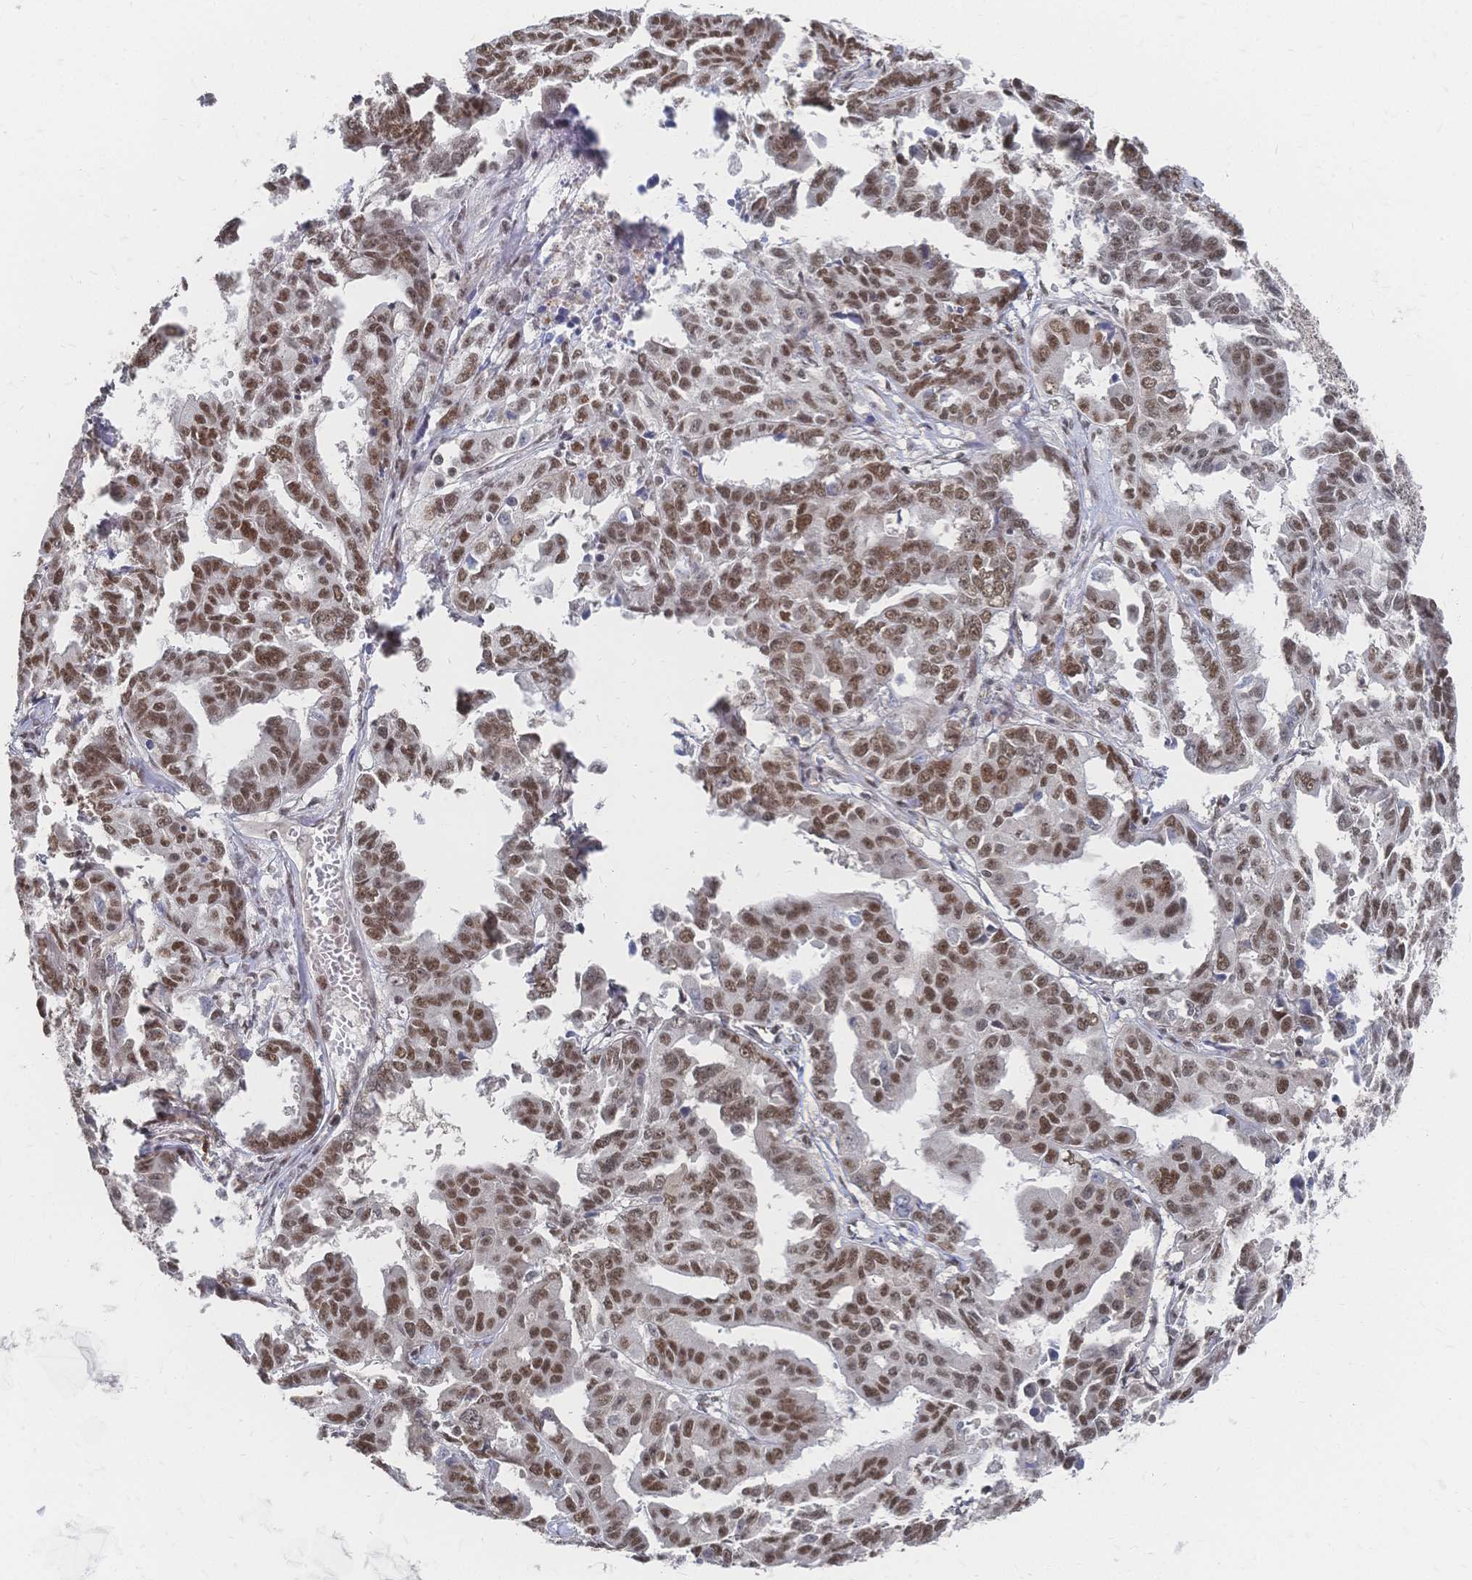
{"staining": {"intensity": "moderate", "quantity": ">75%", "location": "nuclear"}, "tissue": "ovarian cancer", "cell_type": "Tumor cells", "image_type": "cancer", "snomed": [{"axis": "morphology", "description": "Adenocarcinoma, NOS"}, {"axis": "morphology", "description": "Carcinoma, endometroid"}, {"axis": "topography", "description": "Ovary"}], "caption": "Human ovarian cancer stained with a protein marker shows moderate staining in tumor cells.", "gene": "NELFA", "patient": {"sex": "female", "age": 72}}